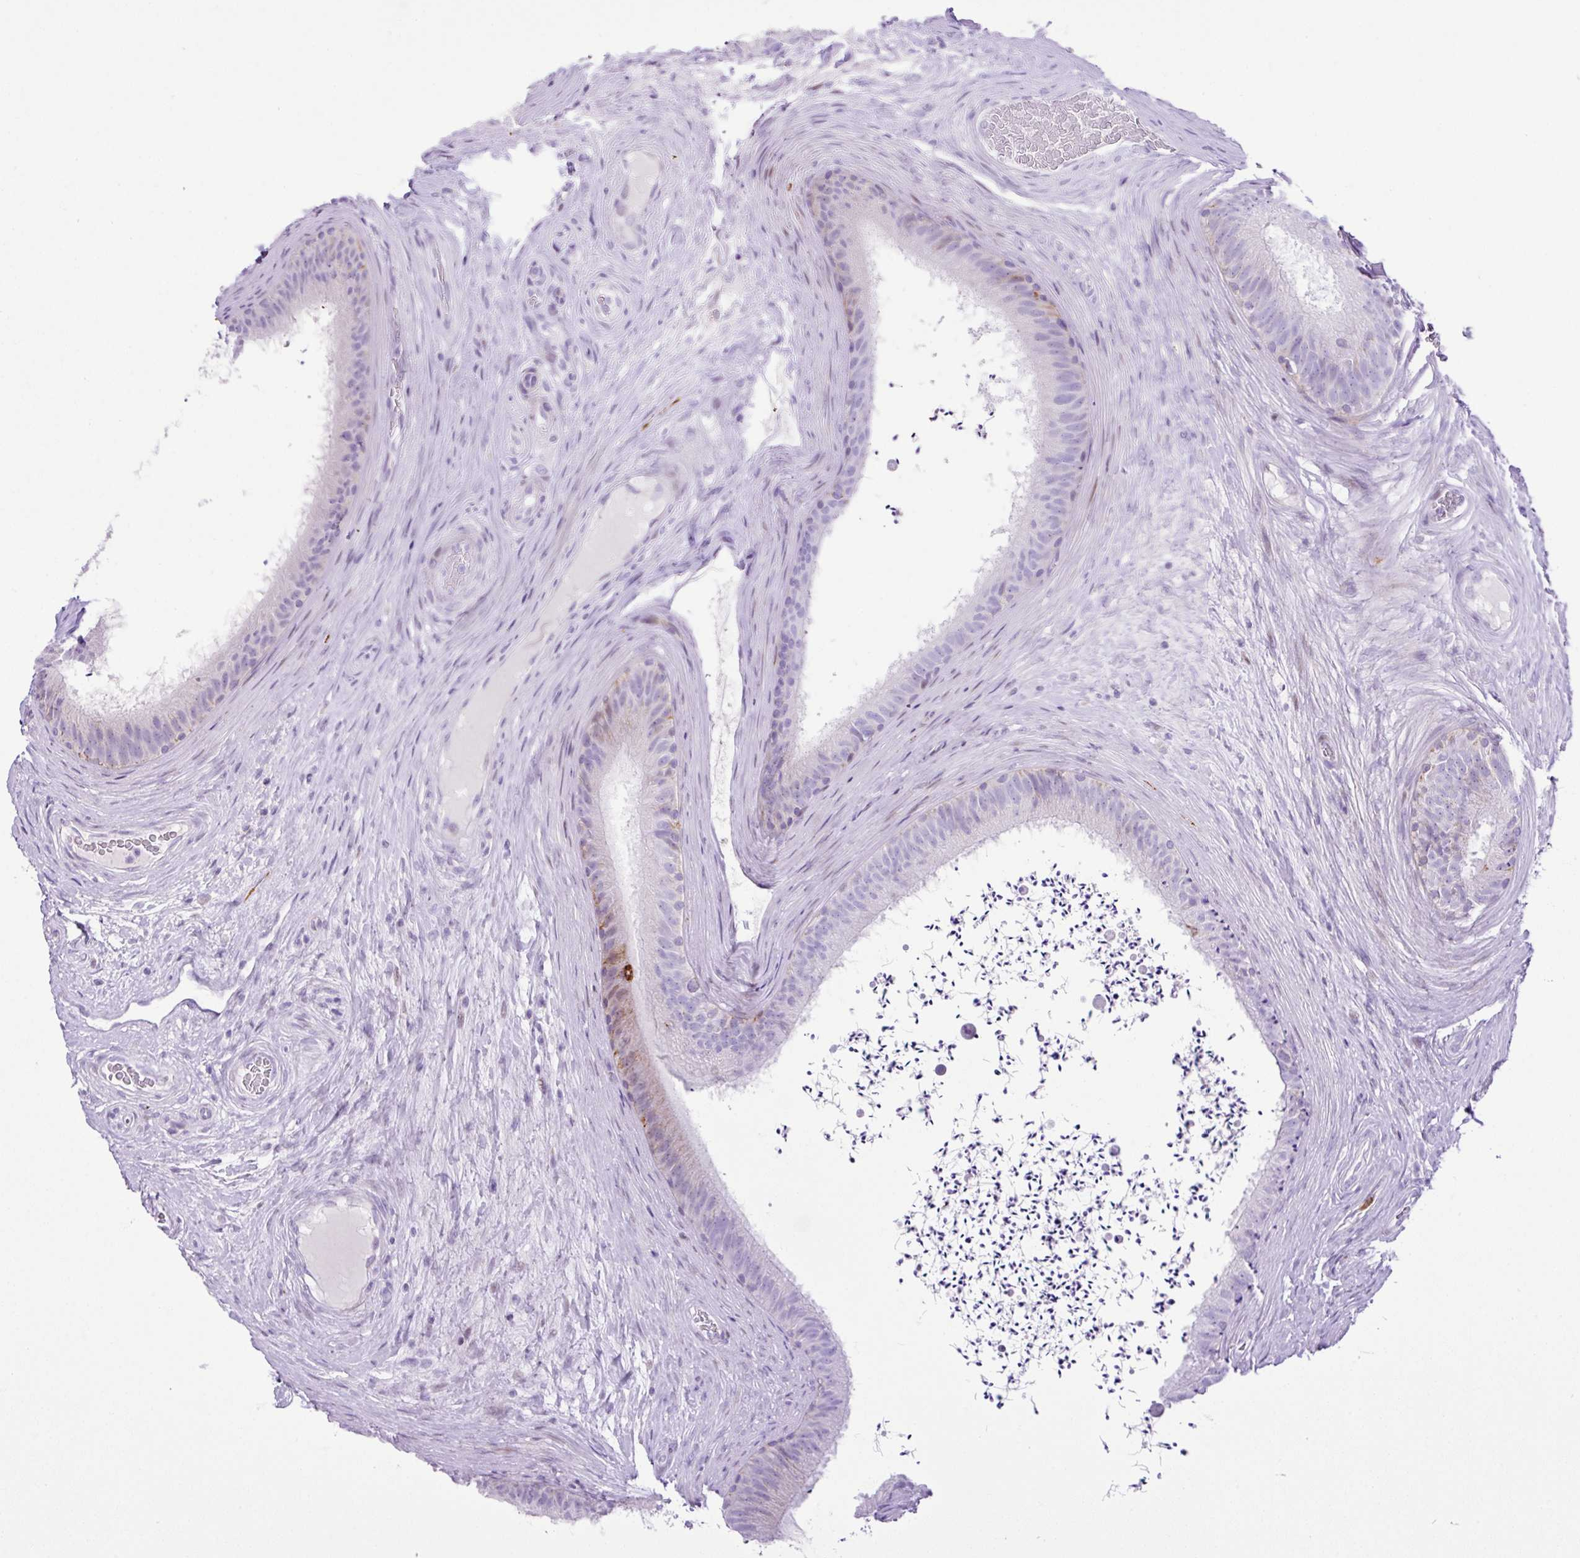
{"staining": {"intensity": "weak", "quantity": "<25%", "location": "cytoplasmic/membranous"}, "tissue": "epididymis", "cell_type": "Glandular cells", "image_type": "normal", "snomed": [{"axis": "morphology", "description": "Normal tissue, NOS"}, {"axis": "topography", "description": "Testis"}, {"axis": "topography", "description": "Epididymis"}], "caption": "Immunohistochemical staining of benign human epididymis shows no significant positivity in glandular cells.", "gene": "RCAN2", "patient": {"sex": "male", "age": 41}}